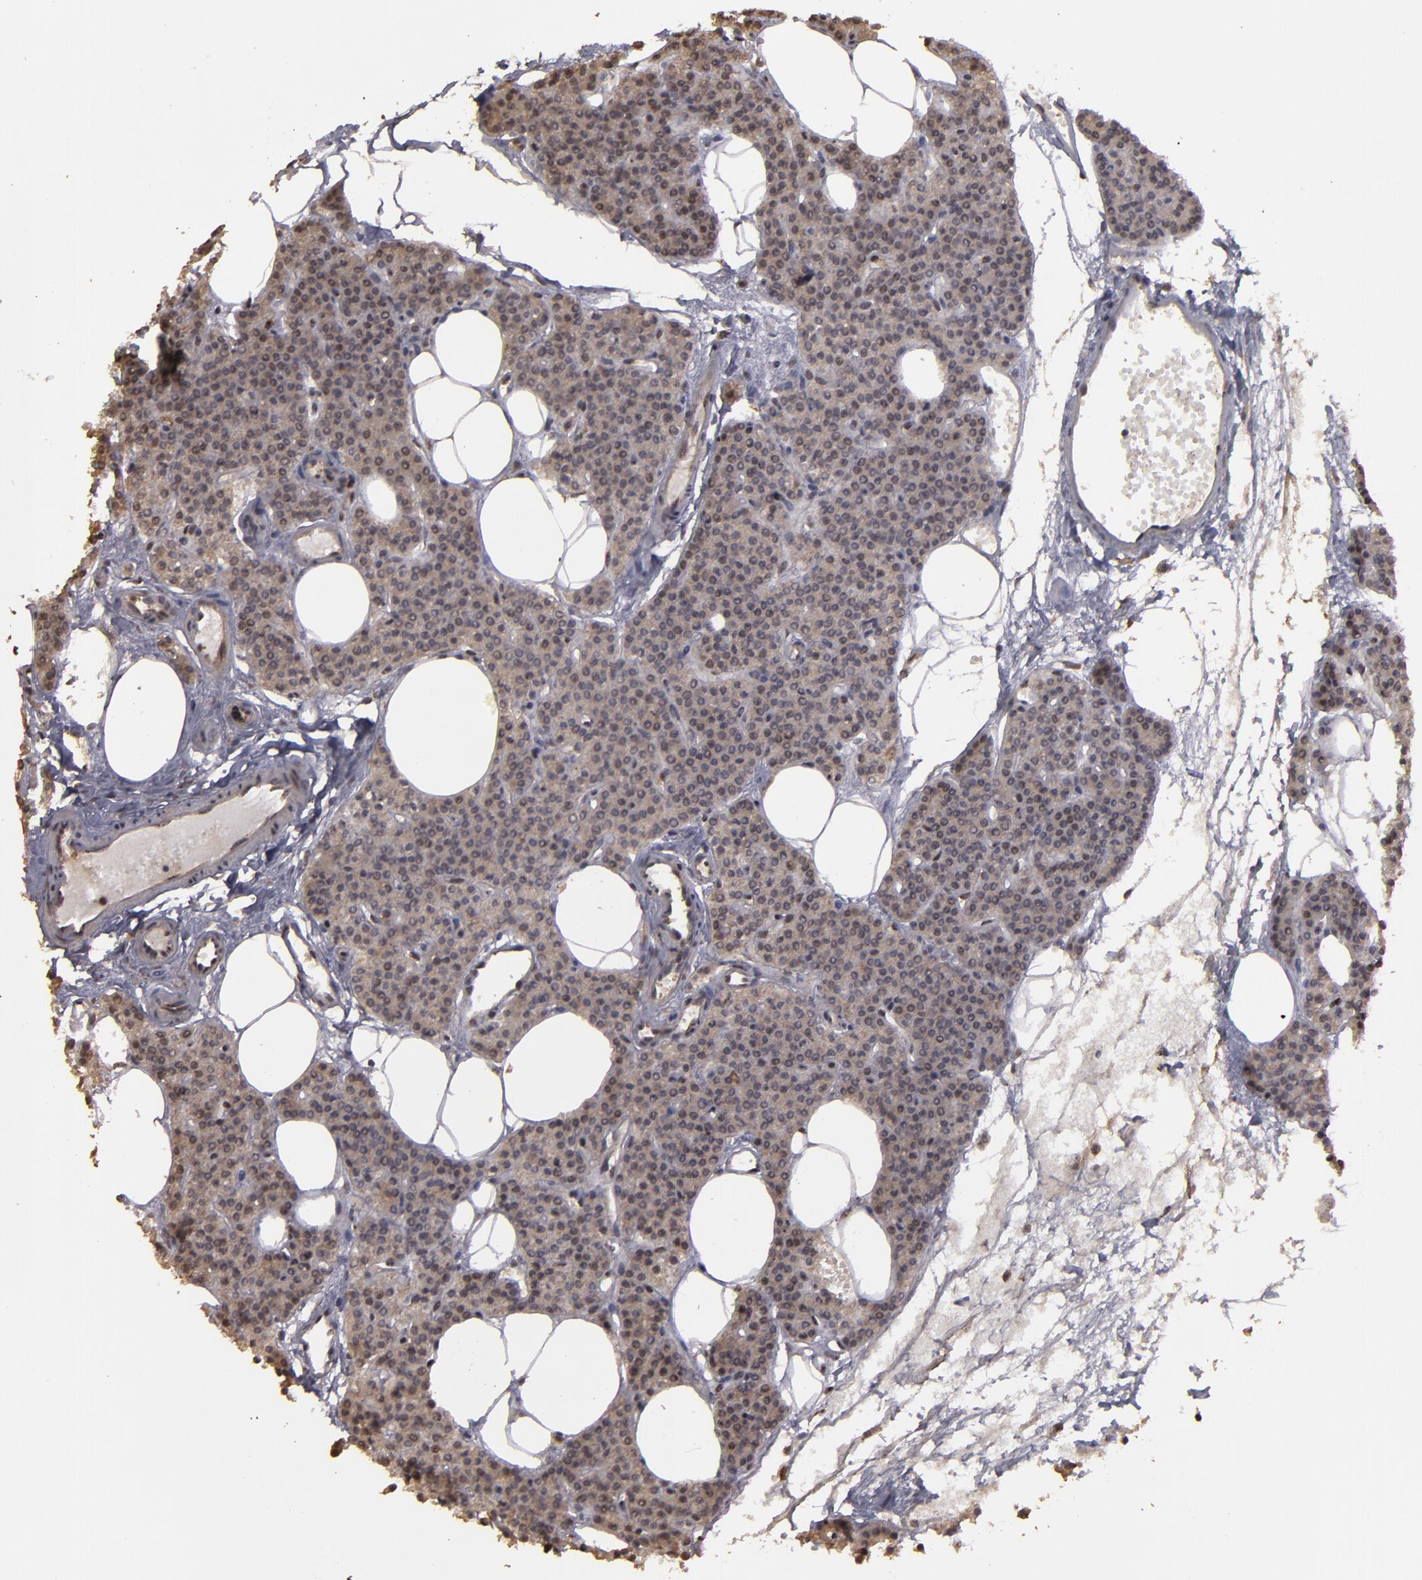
{"staining": {"intensity": "moderate", "quantity": ">75%", "location": "cytoplasmic/membranous"}, "tissue": "parathyroid gland", "cell_type": "Glandular cells", "image_type": "normal", "snomed": [{"axis": "morphology", "description": "Normal tissue, NOS"}, {"axis": "topography", "description": "Parathyroid gland"}], "caption": "This micrograph reveals unremarkable parathyroid gland stained with immunohistochemistry (IHC) to label a protein in brown. The cytoplasmic/membranous of glandular cells show moderate positivity for the protein. Nuclei are counter-stained blue.", "gene": "CD55", "patient": {"sex": "male", "age": 24}}